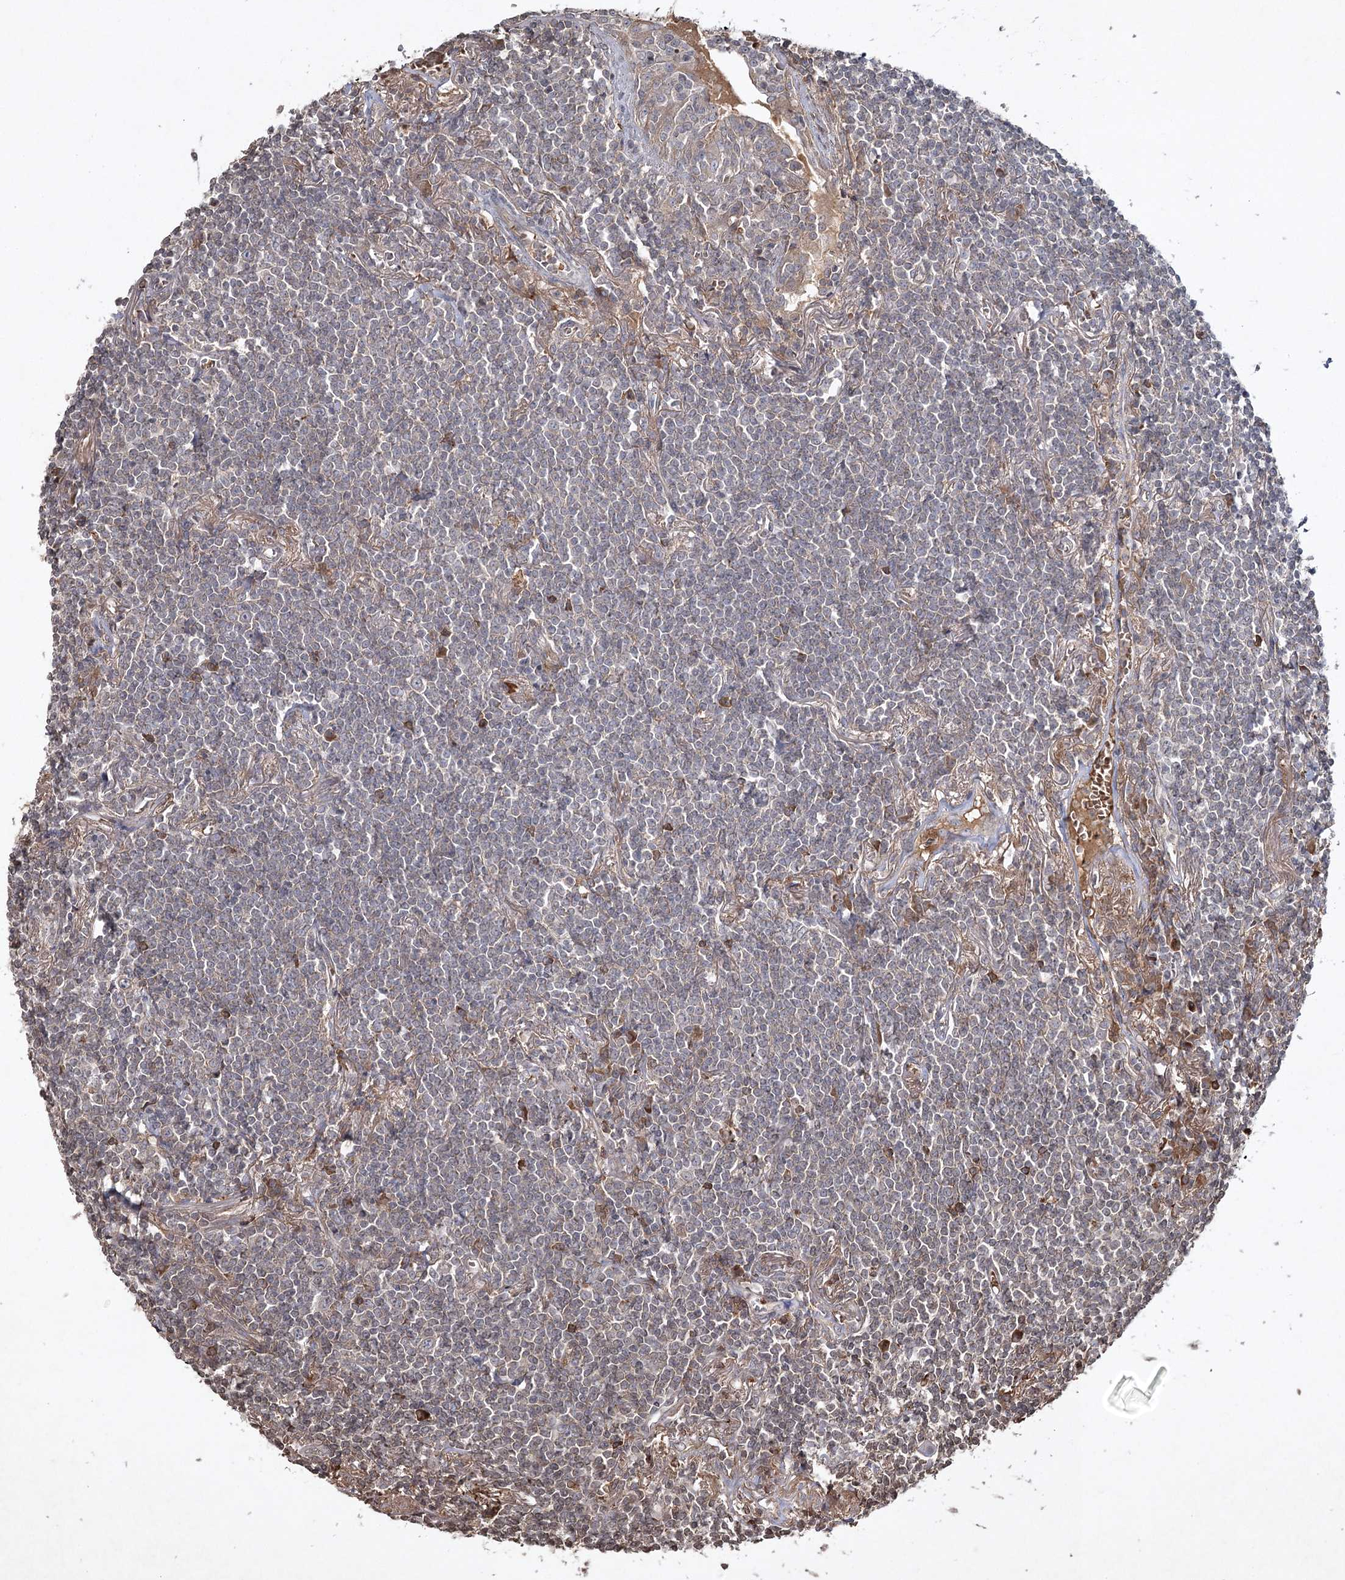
{"staining": {"intensity": "weak", "quantity": "<25%", "location": "cytoplasmic/membranous"}, "tissue": "lymphoma", "cell_type": "Tumor cells", "image_type": "cancer", "snomed": [{"axis": "morphology", "description": "Malignant lymphoma, non-Hodgkin's type, Low grade"}, {"axis": "topography", "description": "Lung"}], "caption": "Human lymphoma stained for a protein using immunohistochemistry (IHC) displays no staining in tumor cells.", "gene": "CYP2B6", "patient": {"sex": "female", "age": 71}}